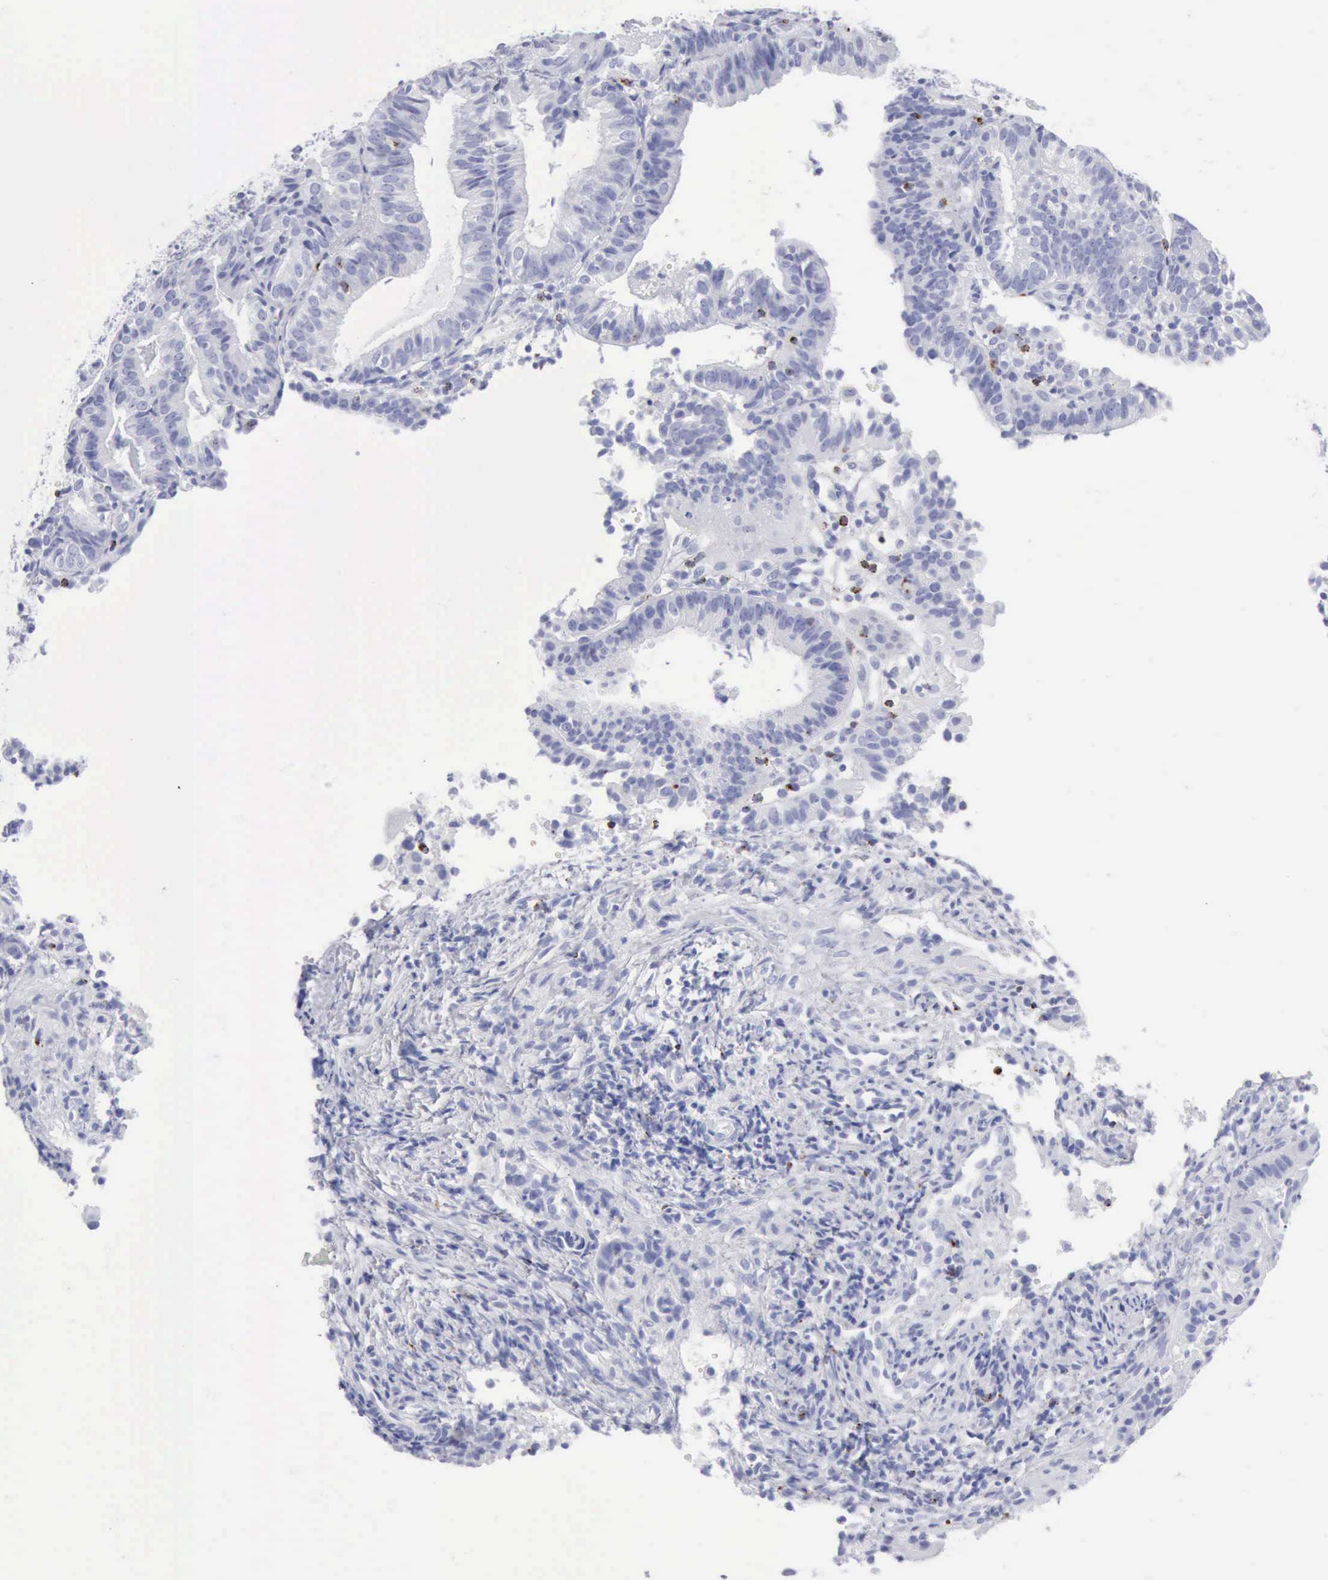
{"staining": {"intensity": "negative", "quantity": "none", "location": "none"}, "tissue": "cervical cancer", "cell_type": "Tumor cells", "image_type": "cancer", "snomed": [{"axis": "morphology", "description": "Adenocarcinoma, NOS"}, {"axis": "topography", "description": "Cervix"}], "caption": "Immunohistochemistry of cervical cancer exhibits no staining in tumor cells.", "gene": "GZMB", "patient": {"sex": "female", "age": 60}}